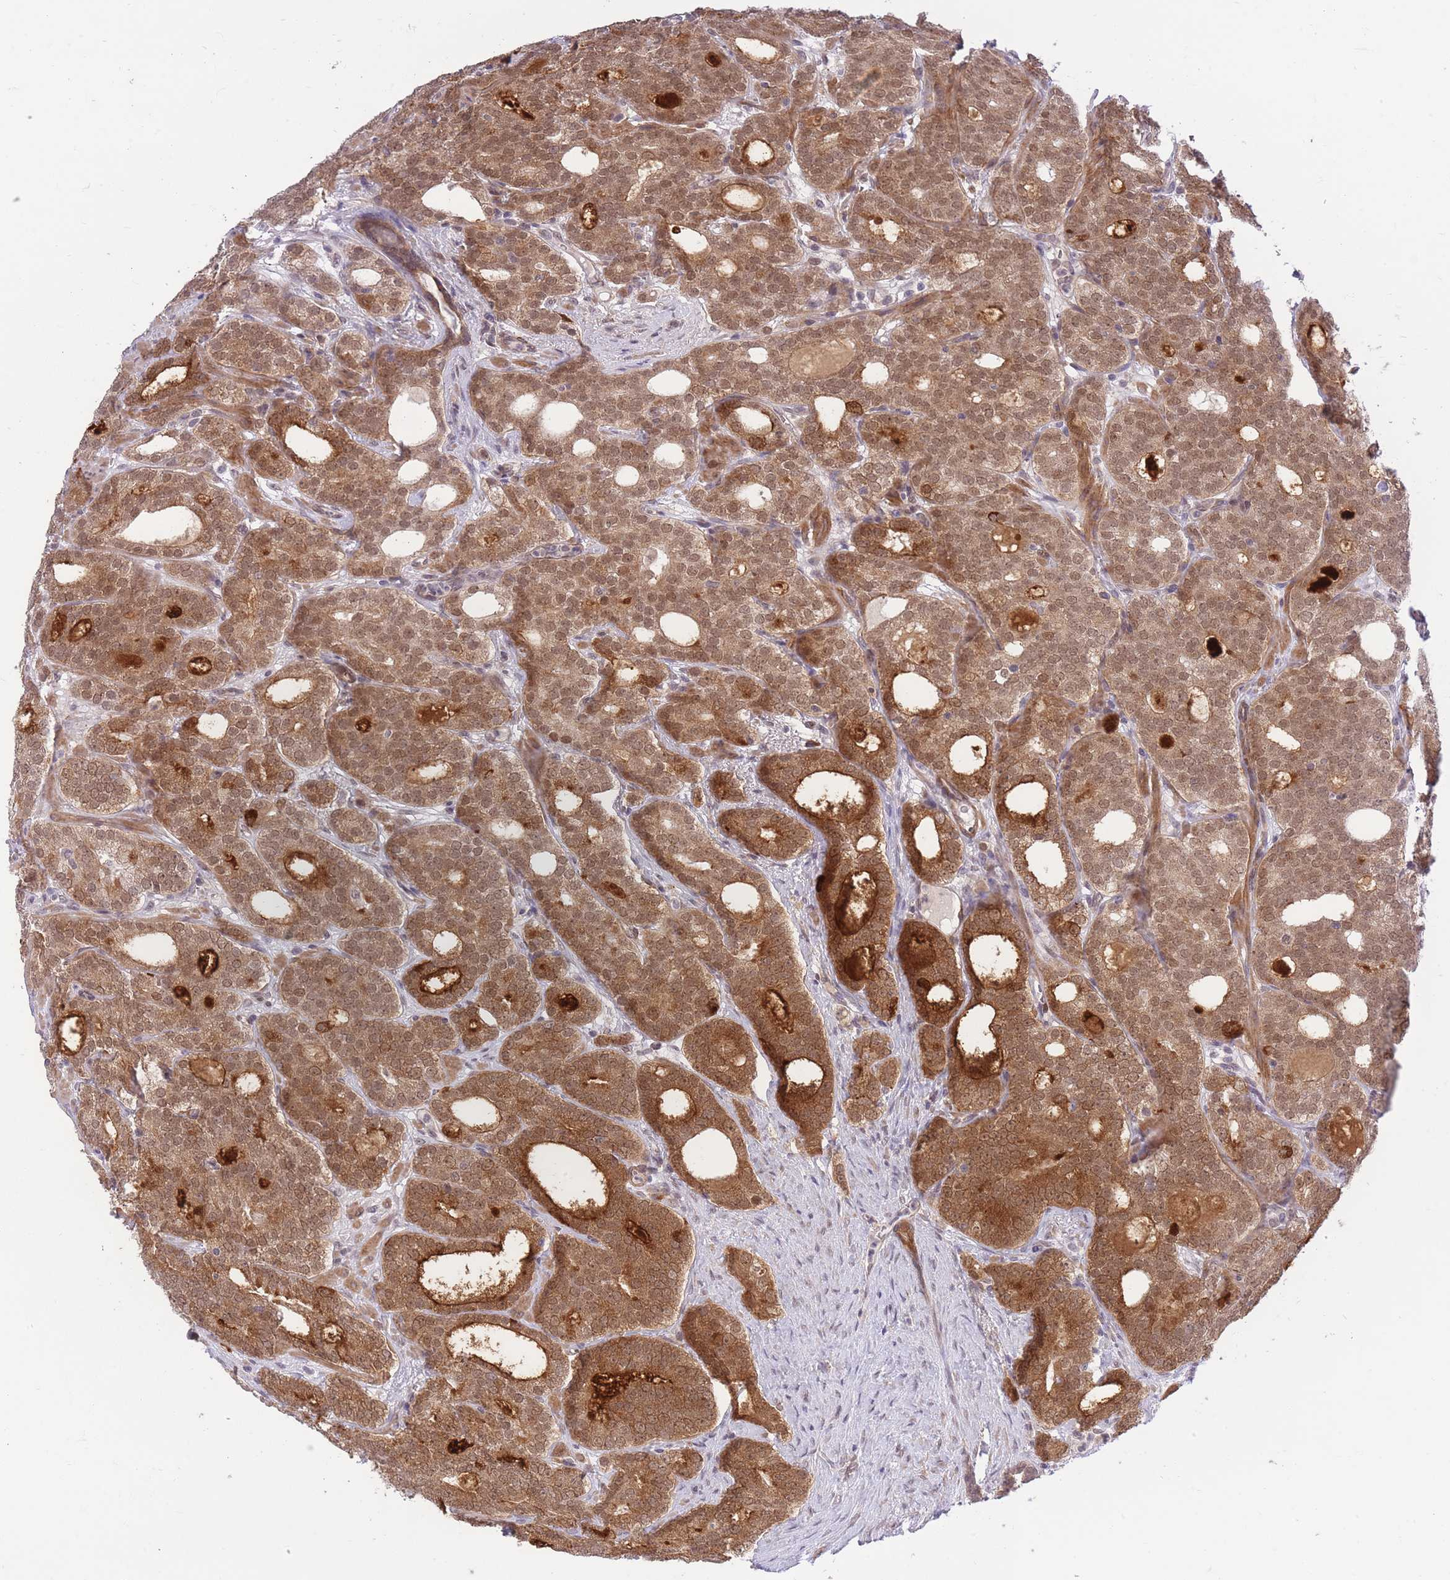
{"staining": {"intensity": "moderate", "quantity": ">75%", "location": "cytoplasmic/membranous,nuclear"}, "tissue": "prostate cancer", "cell_type": "Tumor cells", "image_type": "cancer", "snomed": [{"axis": "morphology", "description": "Adenocarcinoma, High grade"}, {"axis": "topography", "description": "Prostate"}], "caption": "Immunohistochemistry micrograph of prostate cancer (adenocarcinoma (high-grade)) stained for a protein (brown), which displays medium levels of moderate cytoplasmic/membranous and nuclear positivity in approximately >75% of tumor cells.", "gene": "ELOA2", "patient": {"sex": "male", "age": 64}}